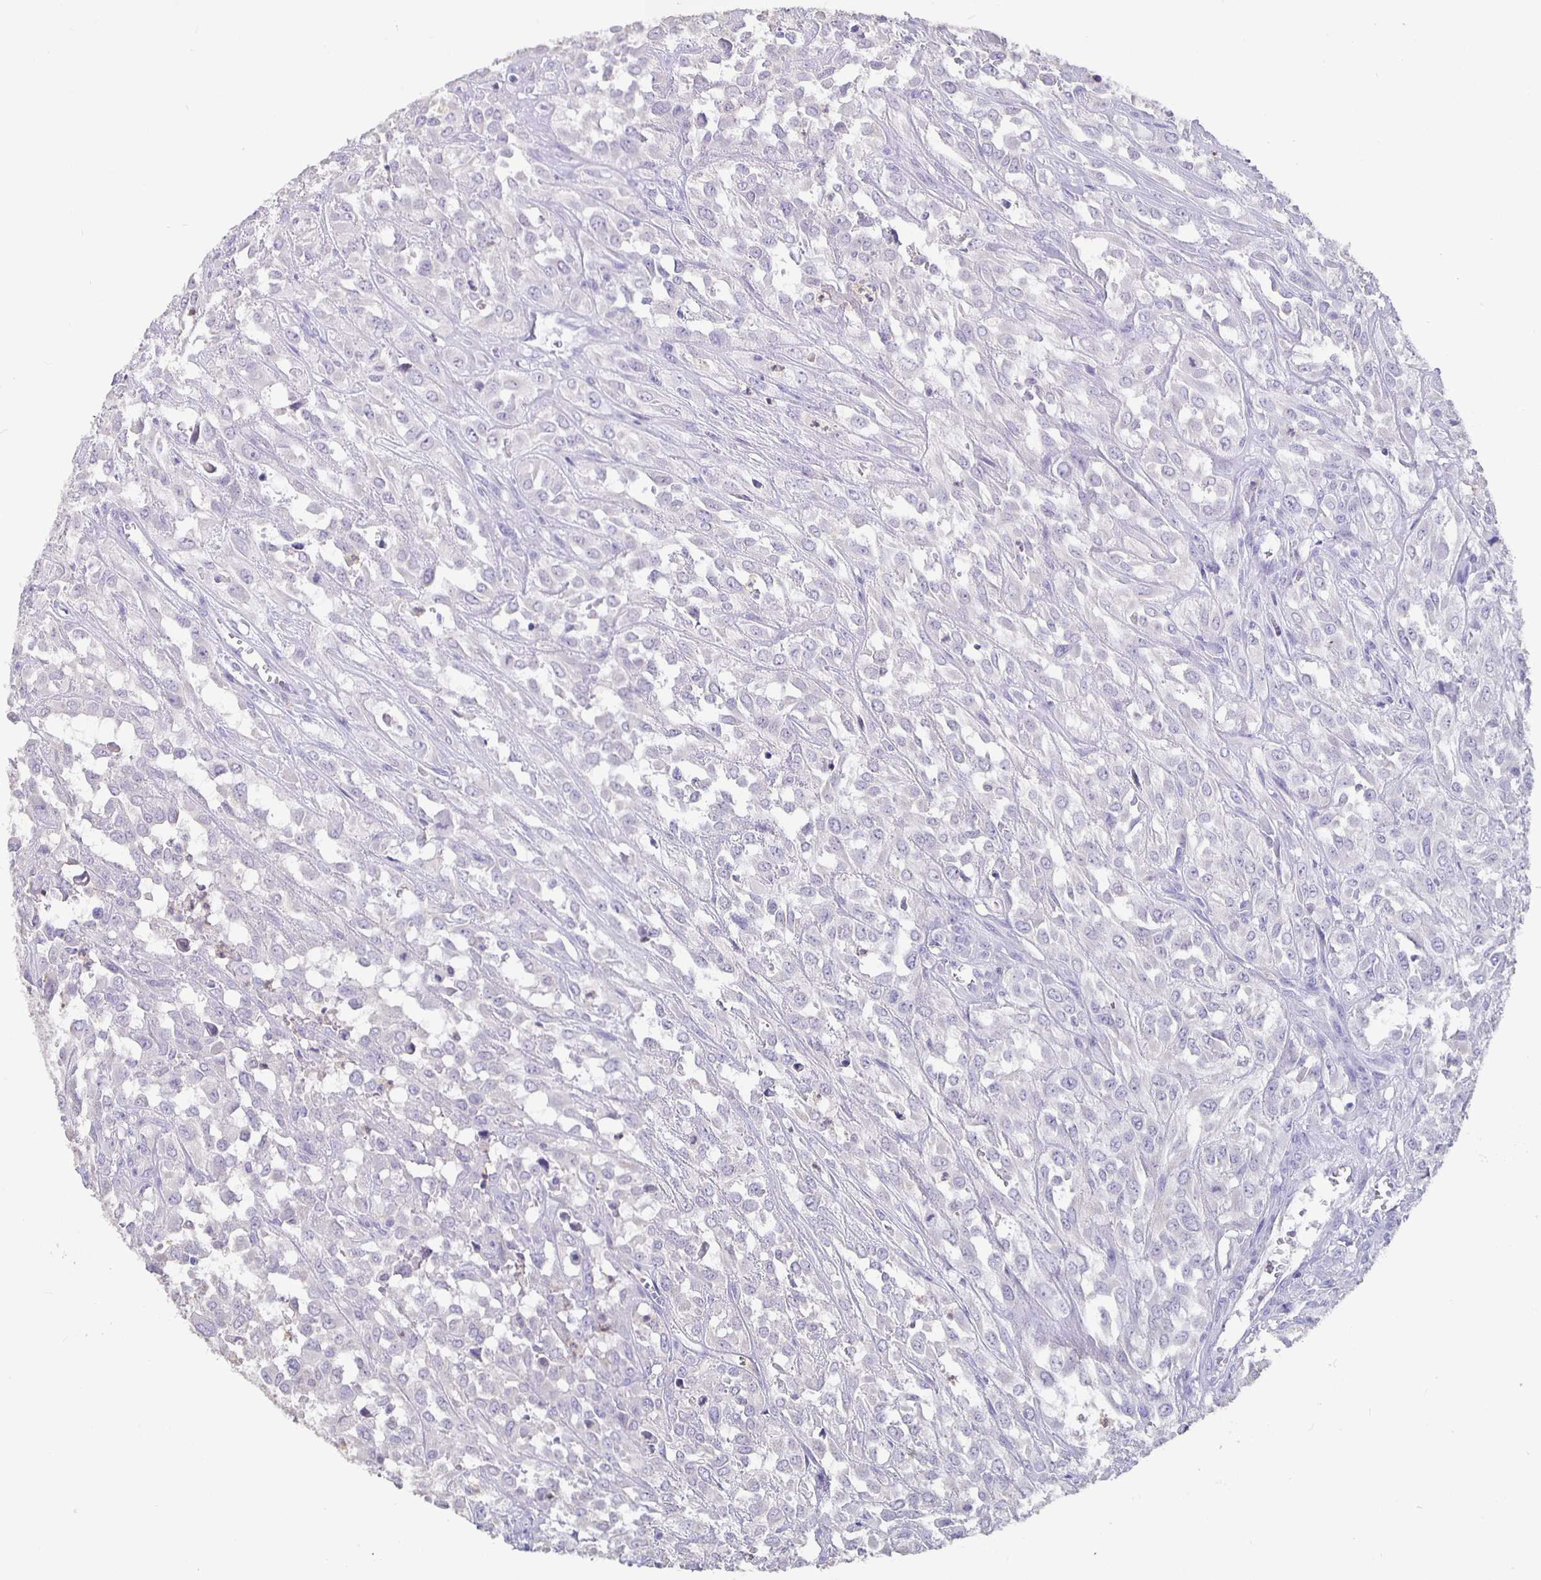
{"staining": {"intensity": "negative", "quantity": "none", "location": "none"}, "tissue": "urothelial cancer", "cell_type": "Tumor cells", "image_type": "cancer", "snomed": [{"axis": "morphology", "description": "Urothelial carcinoma, High grade"}, {"axis": "topography", "description": "Urinary bladder"}], "caption": "Tumor cells are negative for protein expression in human urothelial cancer.", "gene": "GPX4", "patient": {"sex": "male", "age": 67}}